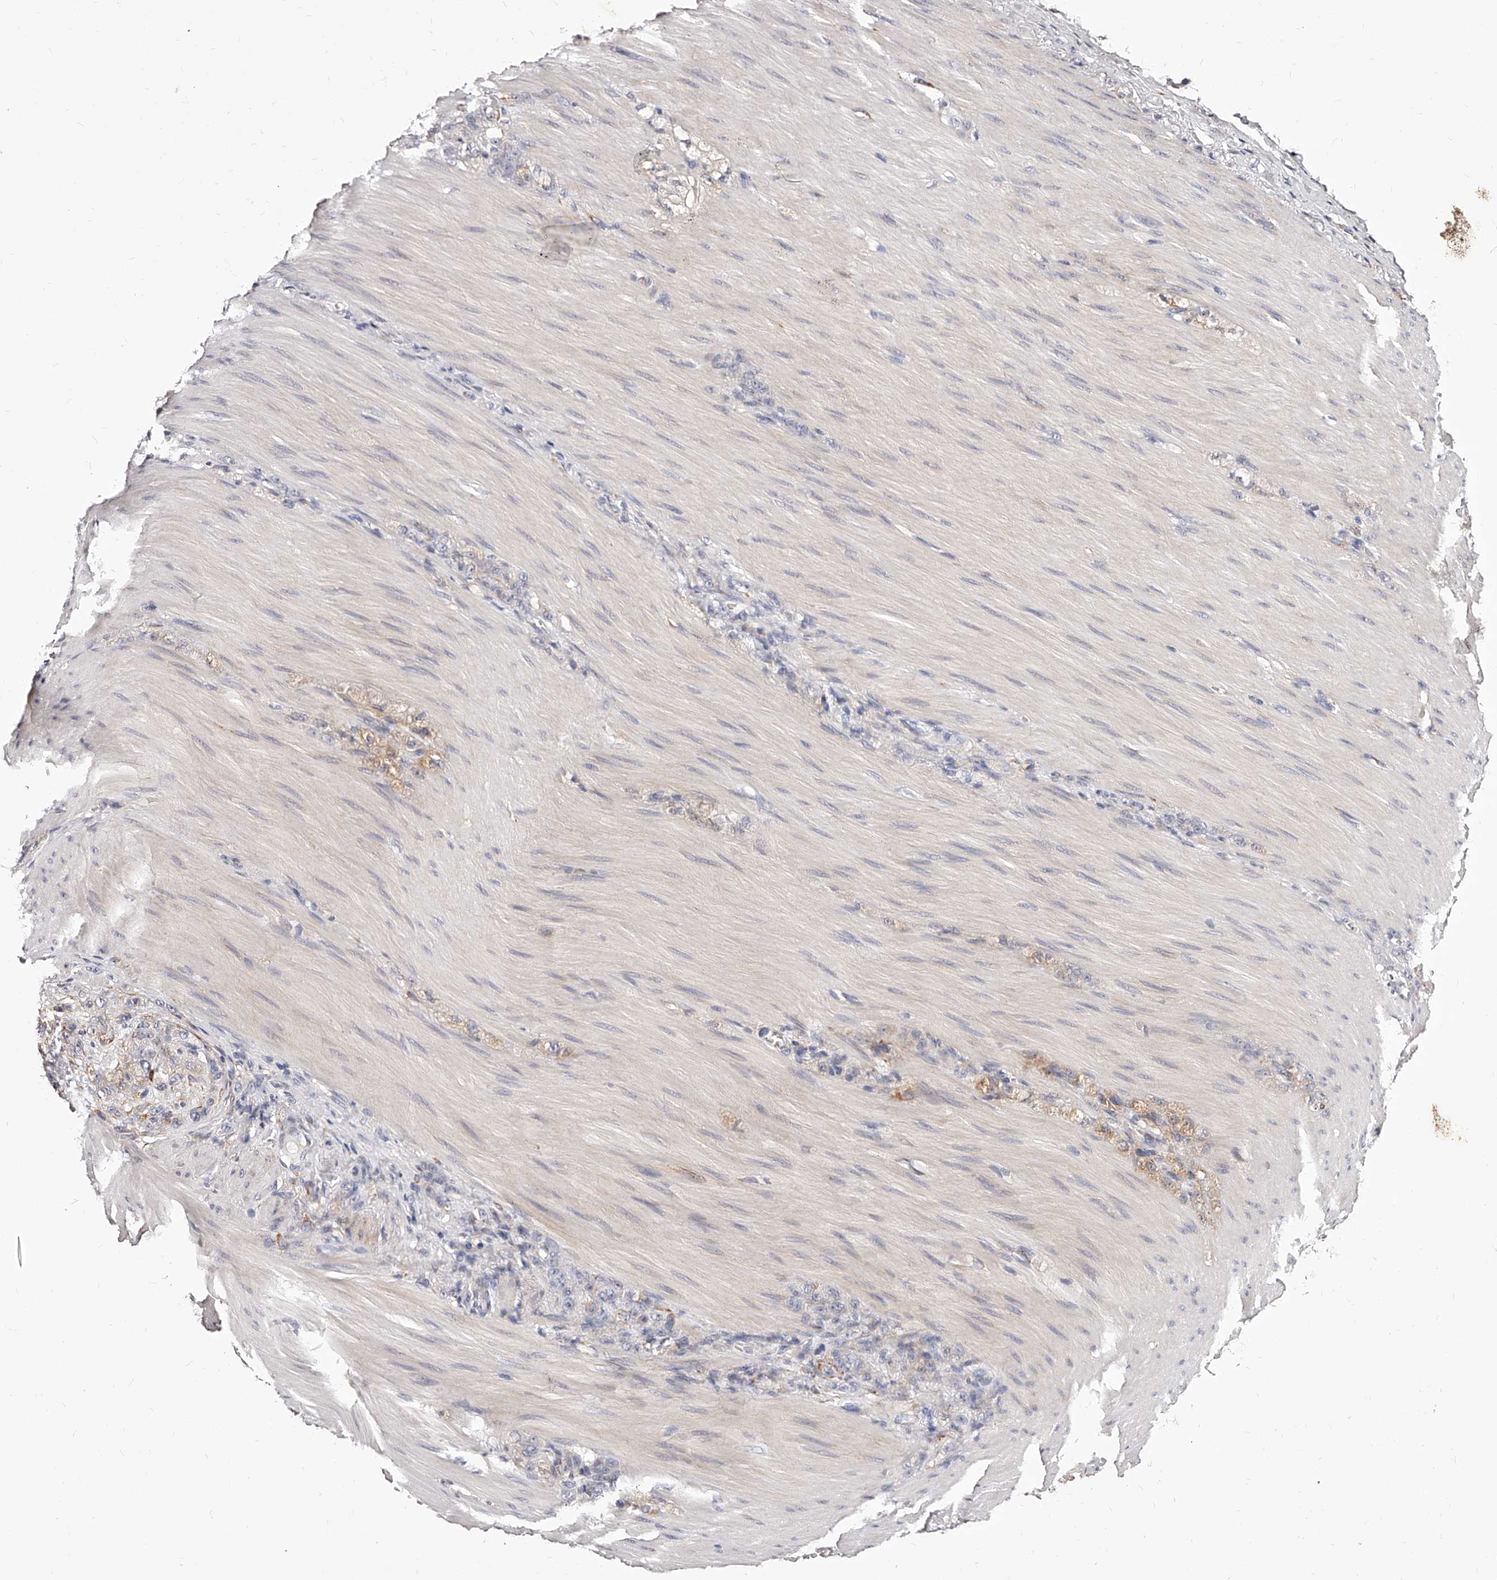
{"staining": {"intensity": "weak", "quantity": "25%-75%", "location": "cytoplasmic/membranous"}, "tissue": "stomach cancer", "cell_type": "Tumor cells", "image_type": "cancer", "snomed": [{"axis": "morphology", "description": "Normal tissue, NOS"}, {"axis": "morphology", "description": "Adenocarcinoma, NOS"}, {"axis": "topography", "description": "Stomach"}], "caption": "There is low levels of weak cytoplasmic/membranous staining in tumor cells of stomach cancer (adenocarcinoma), as demonstrated by immunohistochemical staining (brown color).", "gene": "CD82", "patient": {"sex": "male", "age": 82}}